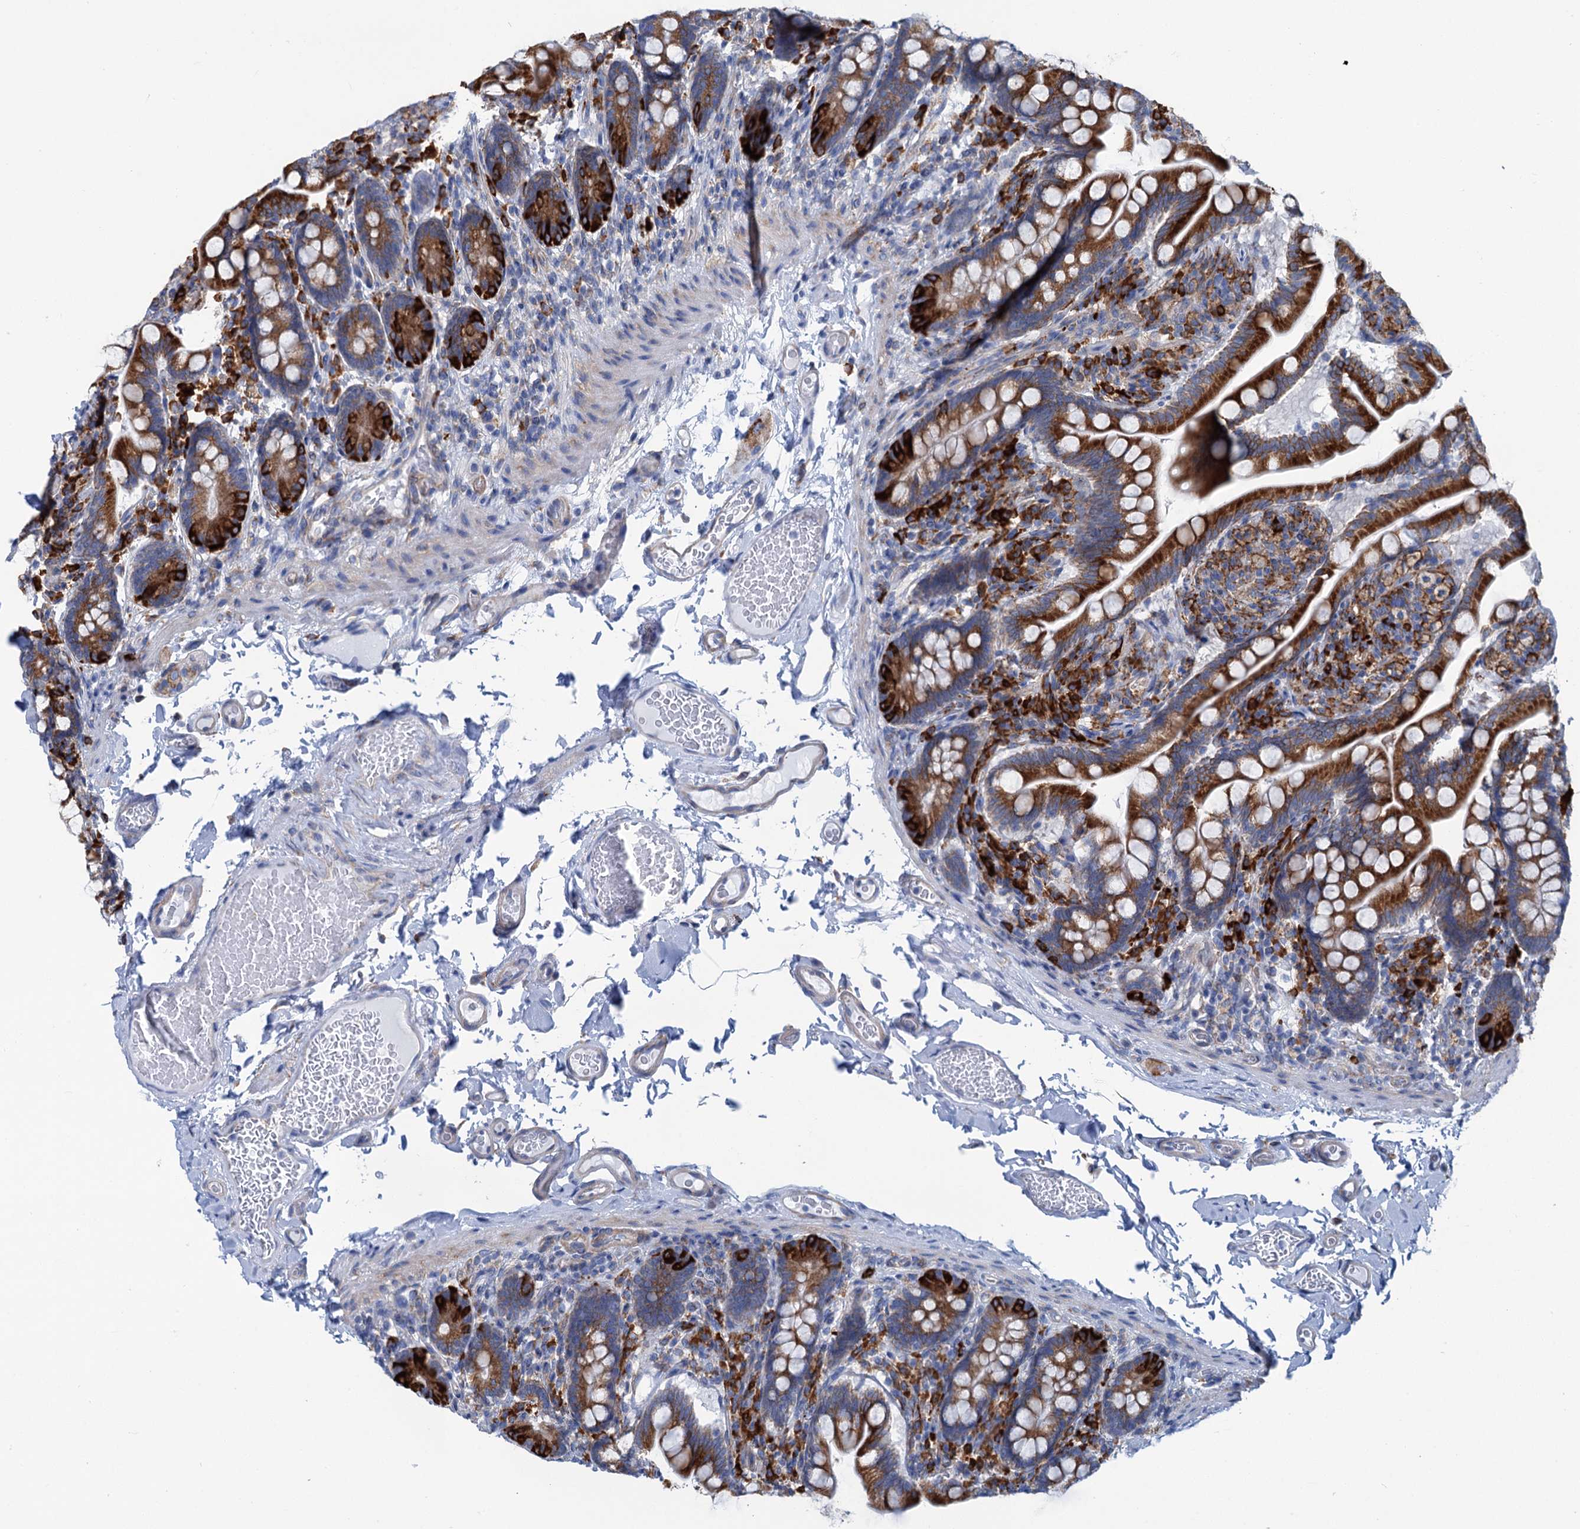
{"staining": {"intensity": "strong", "quantity": ">75%", "location": "cytoplasmic/membranous"}, "tissue": "small intestine", "cell_type": "Glandular cells", "image_type": "normal", "snomed": [{"axis": "morphology", "description": "Normal tissue, NOS"}, {"axis": "topography", "description": "Small intestine"}], "caption": "DAB (3,3'-diaminobenzidine) immunohistochemical staining of benign human small intestine shows strong cytoplasmic/membranous protein staining in about >75% of glandular cells.", "gene": "SHE", "patient": {"sex": "female", "age": 64}}